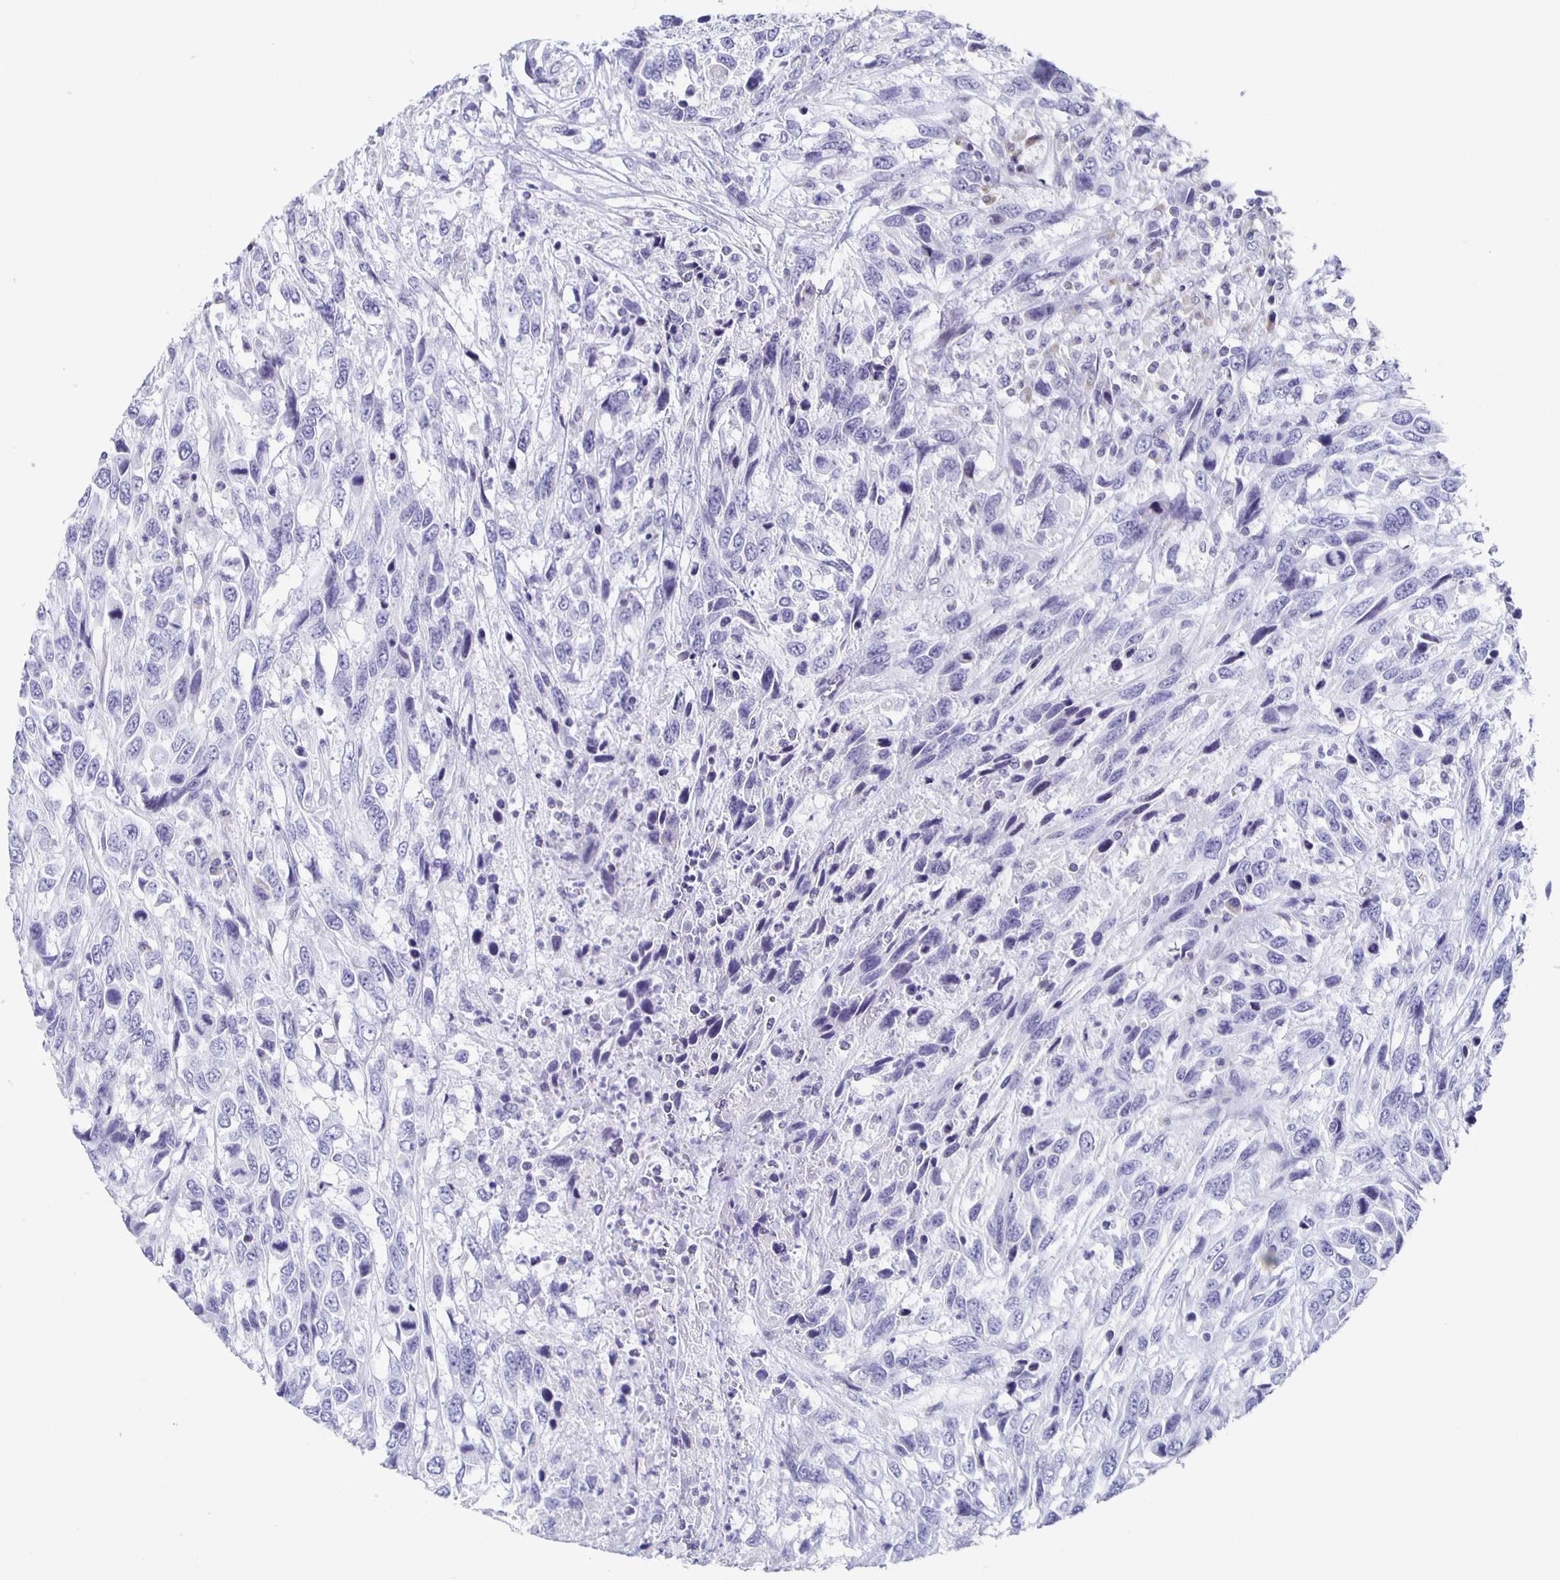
{"staining": {"intensity": "negative", "quantity": "none", "location": "none"}, "tissue": "urothelial cancer", "cell_type": "Tumor cells", "image_type": "cancer", "snomed": [{"axis": "morphology", "description": "Urothelial carcinoma, High grade"}, {"axis": "topography", "description": "Urinary bladder"}], "caption": "This is an immunohistochemistry (IHC) histopathology image of human urothelial carcinoma (high-grade). There is no positivity in tumor cells.", "gene": "CCDC17", "patient": {"sex": "female", "age": 70}}